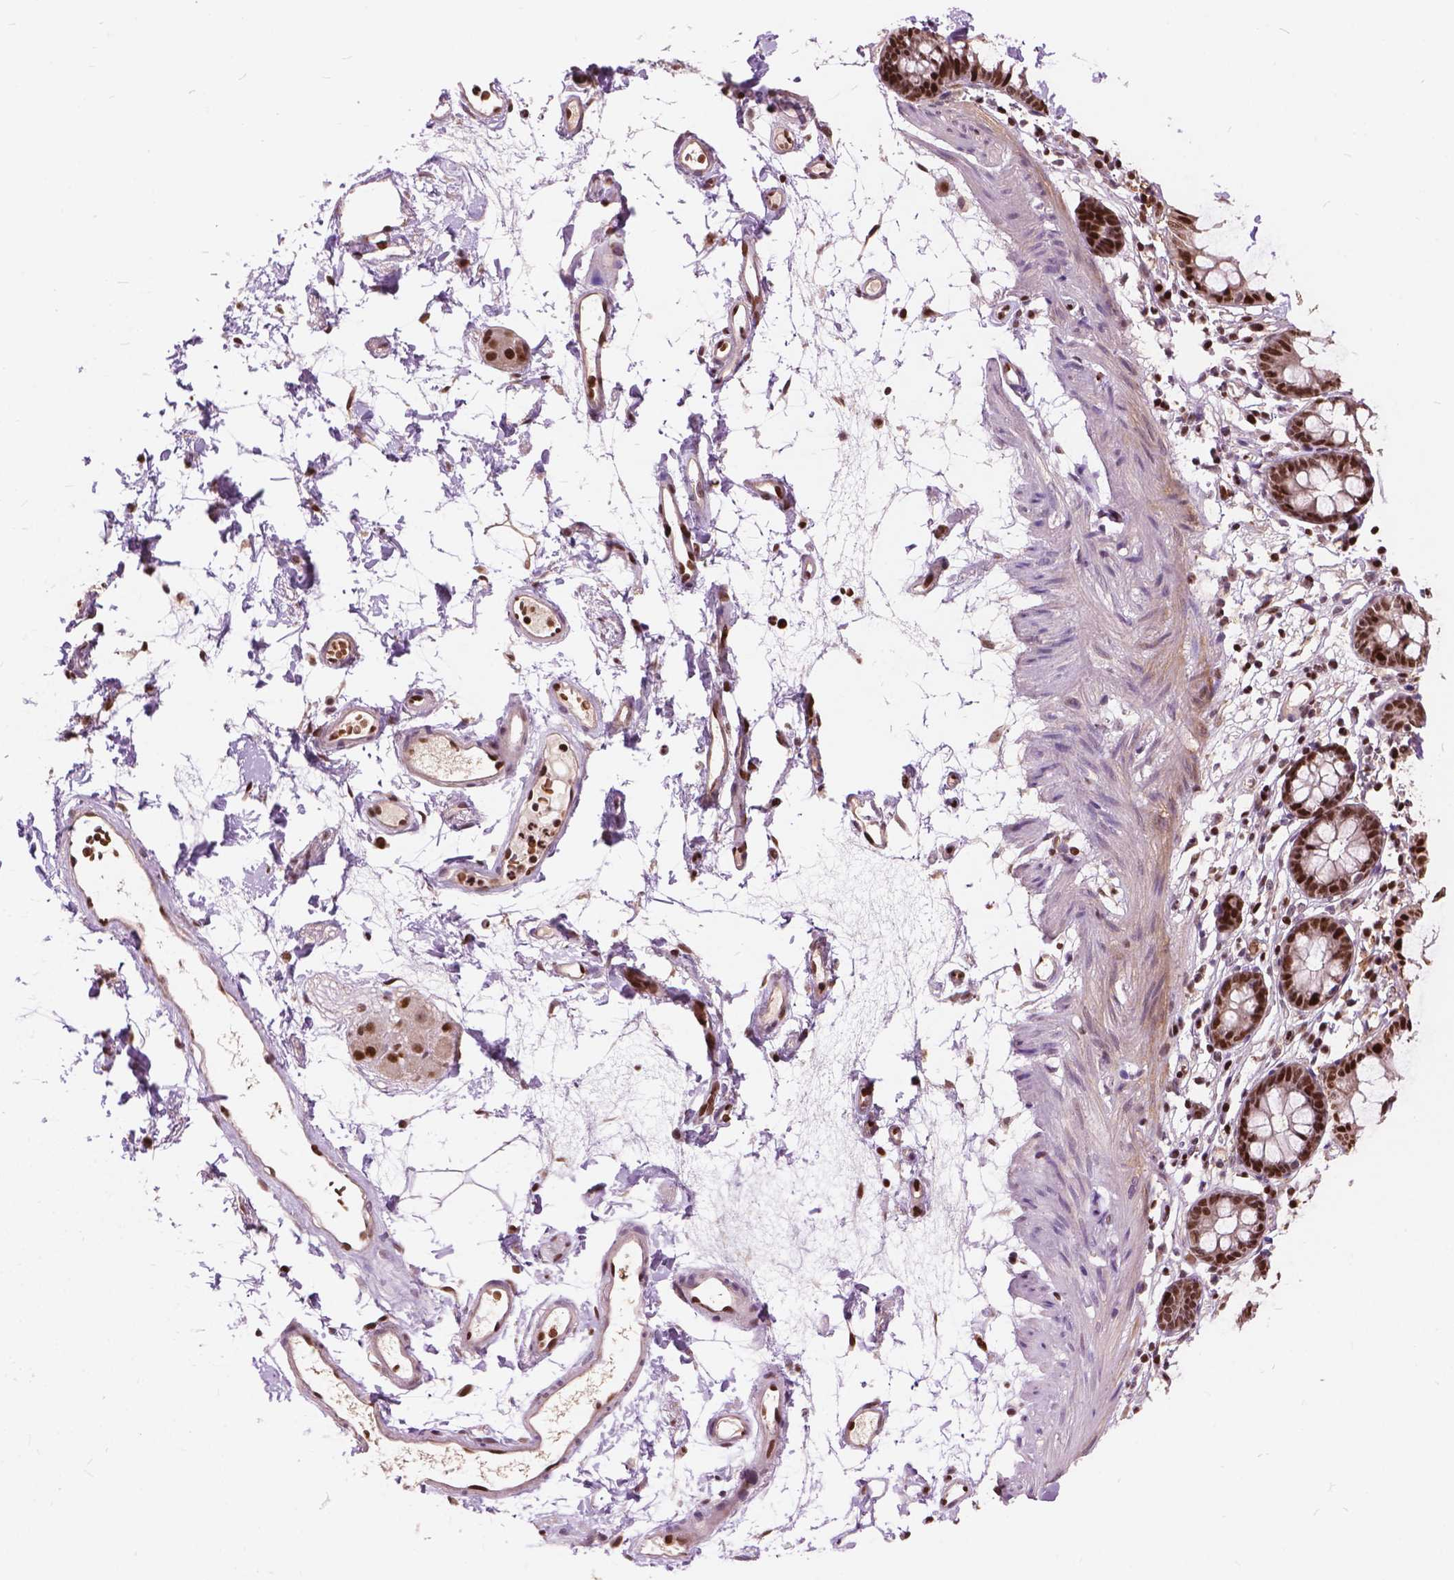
{"staining": {"intensity": "moderate", "quantity": ">75%", "location": "nuclear"}, "tissue": "colon", "cell_type": "Endothelial cells", "image_type": "normal", "snomed": [{"axis": "morphology", "description": "Normal tissue, NOS"}, {"axis": "topography", "description": "Colon"}], "caption": "High-power microscopy captured an immunohistochemistry (IHC) histopathology image of unremarkable colon, revealing moderate nuclear expression in approximately >75% of endothelial cells.", "gene": "ANP32A", "patient": {"sex": "female", "age": 84}}